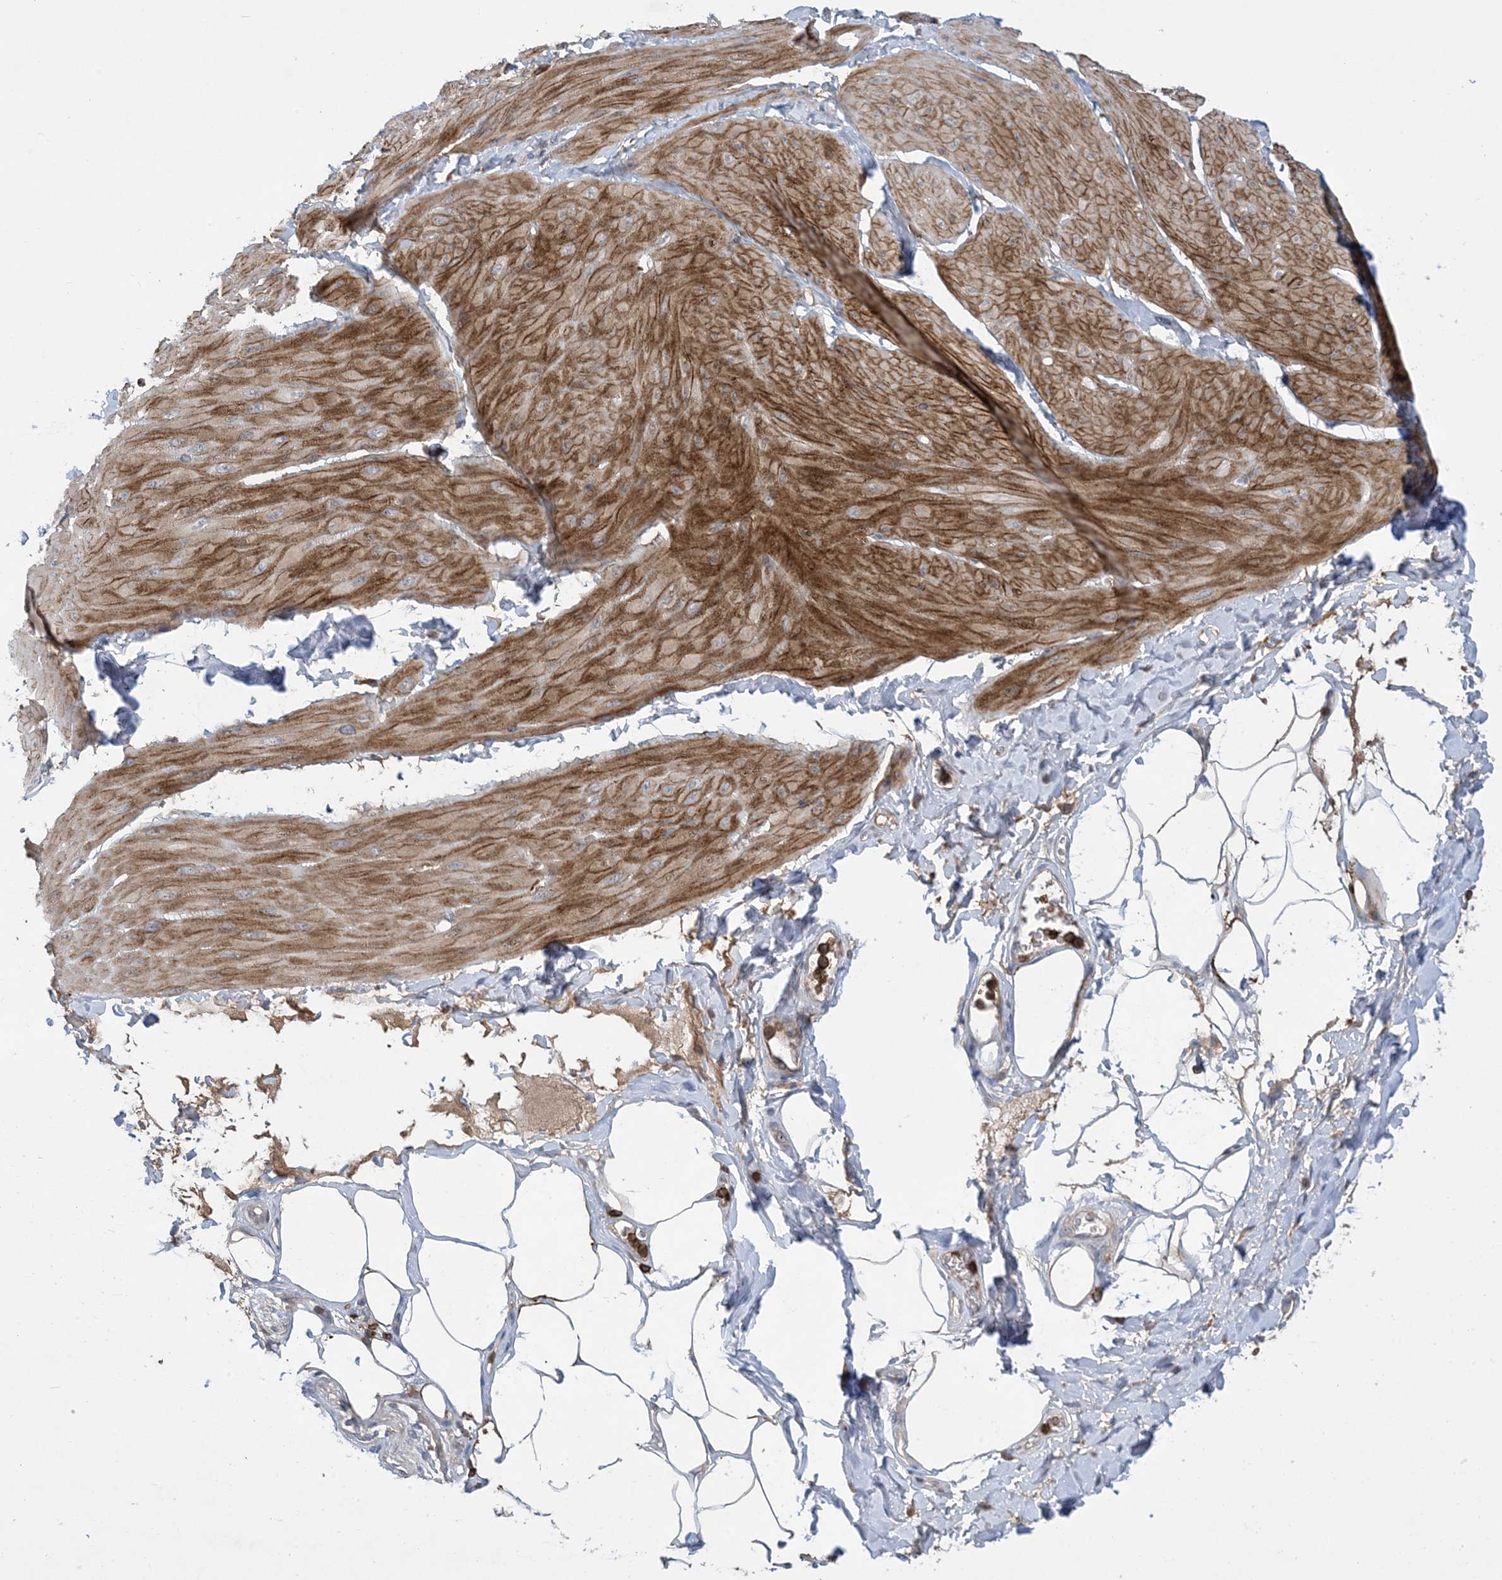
{"staining": {"intensity": "moderate", "quantity": ">75%", "location": "cytoplasmic/membranous"}, "tissue": "smooth muscle", "cell_type": "Smooth muscle cells", "image_type": "normal", "snomed": [{"axis": "morphology", "description": "Urothelial carcinoma, High grade"}, {"axis": "topography", "description": "Urinary bladder"}], "caption": "A high-resolution photomicrograph shows IHC staining of unremarkable smooth muscle, which shows moderate cytoplasmic/membranous expression in approximately >75% of smooth muscle cells.", "gene": "AK9", "patient": {"sex": "male", "age": 46}}